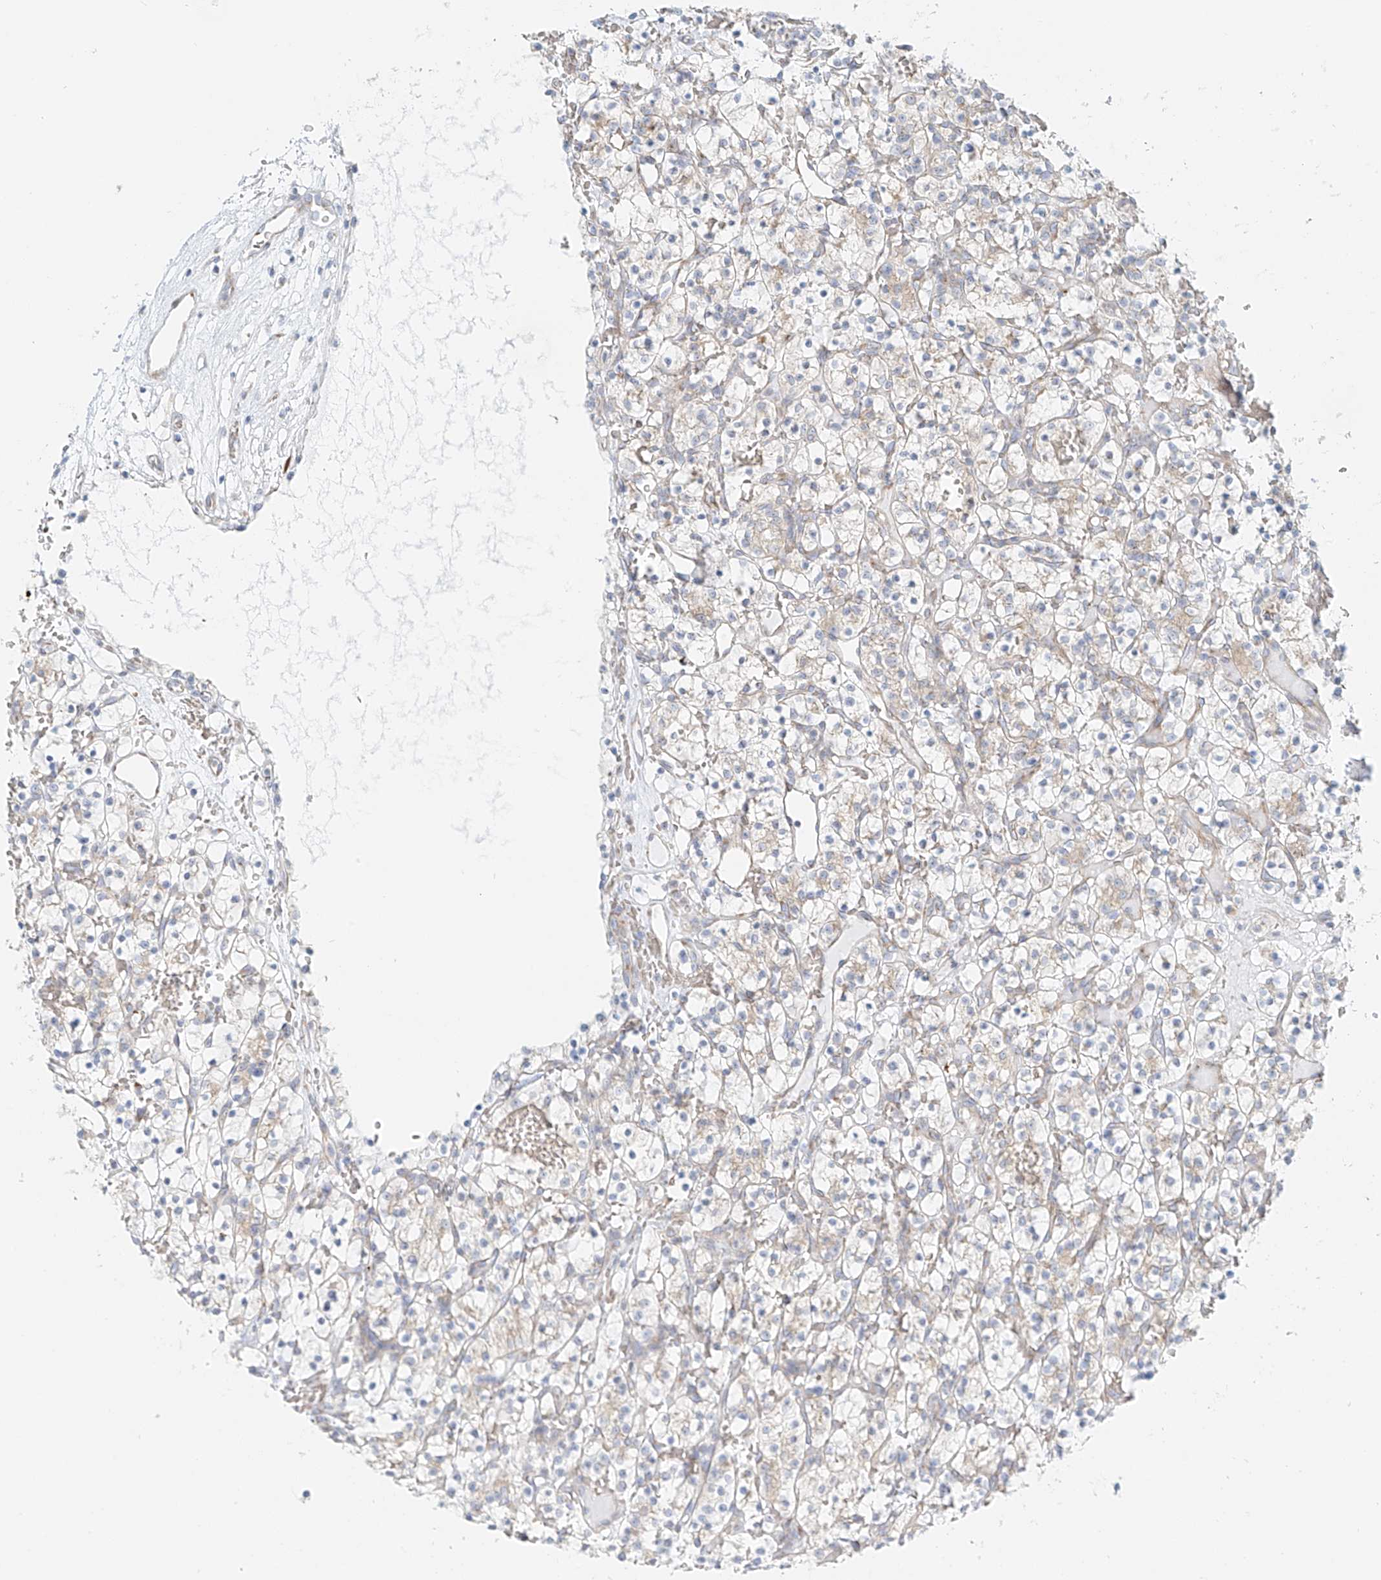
{"staining": {"intensity": "negative", "quantity": "none", "location": "none"}, "tissue": "renal cancer", "cell_type": "Tumor cells", "image_type": "cancer", "snomed": [{"axis": "morphology", "description": "Adenocarcinoma, NOS"}, {"axis": "topography", "description": "Kidney"}], "caption": "Image shows no protein staining in tumor cells of renal cancer (adenocarcinoma) tissue. (DAB immunohistochemistry (IHC), high magnification).", "gene": "EIPR1", "patient": {"sex": "female", "age": 57}}